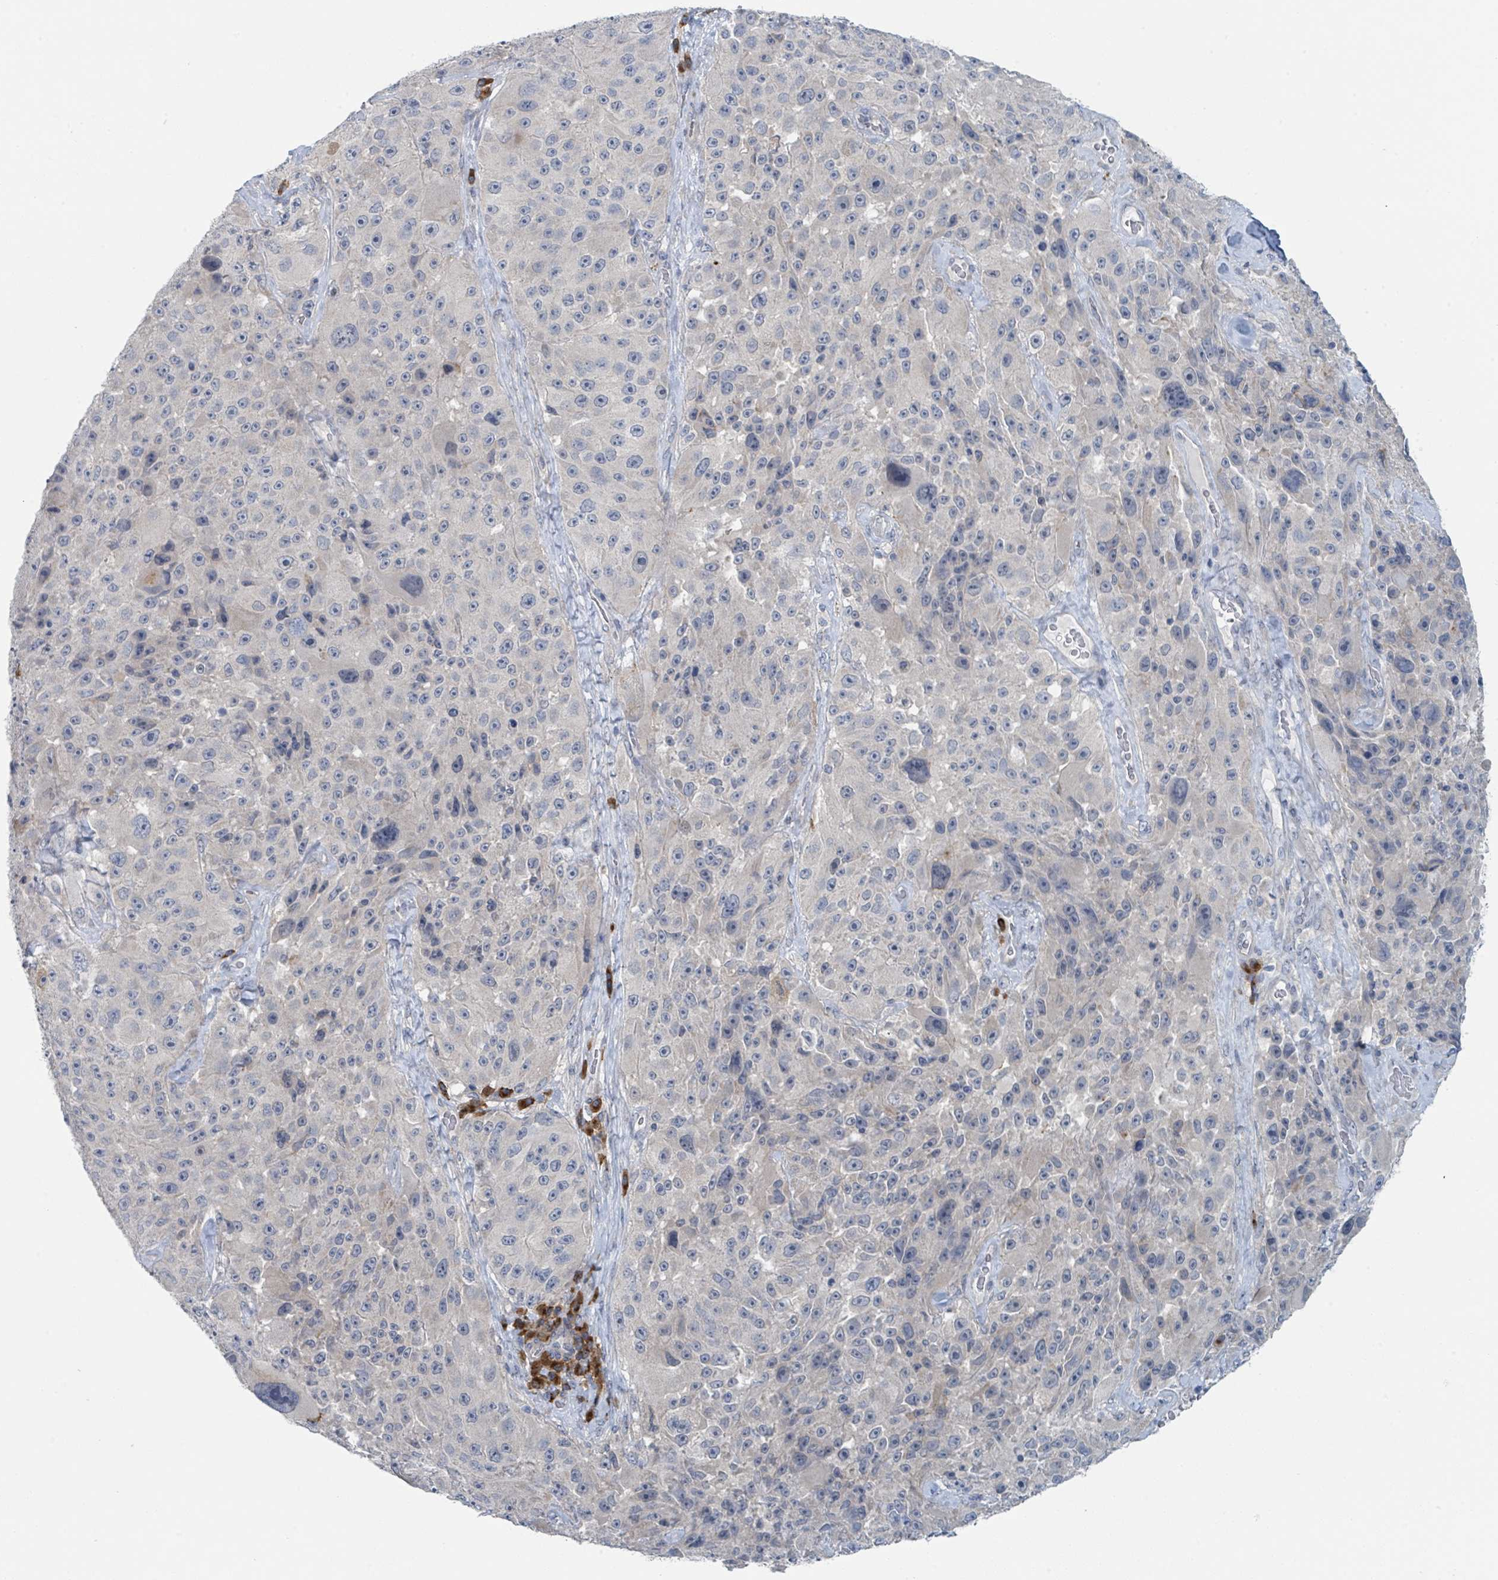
{"staining": {"intensity": "negative", "quantity": "none", "location": "none"}, "tissue": "melanoma", "cell_type": "Tumor cells", "image_type": "cancer", "snomed": [{"axis": "morphology", "description": "Malignant melanoma, Metastatic site"}, {"axis": "topography", "description": "Lymph node"}], "caption": "Immunohistochemical staining of human melanoma displays no significant positivity in tumor cells.", "gene": "ANKRD55", "patient": {"sex": "male", "age": 62}}